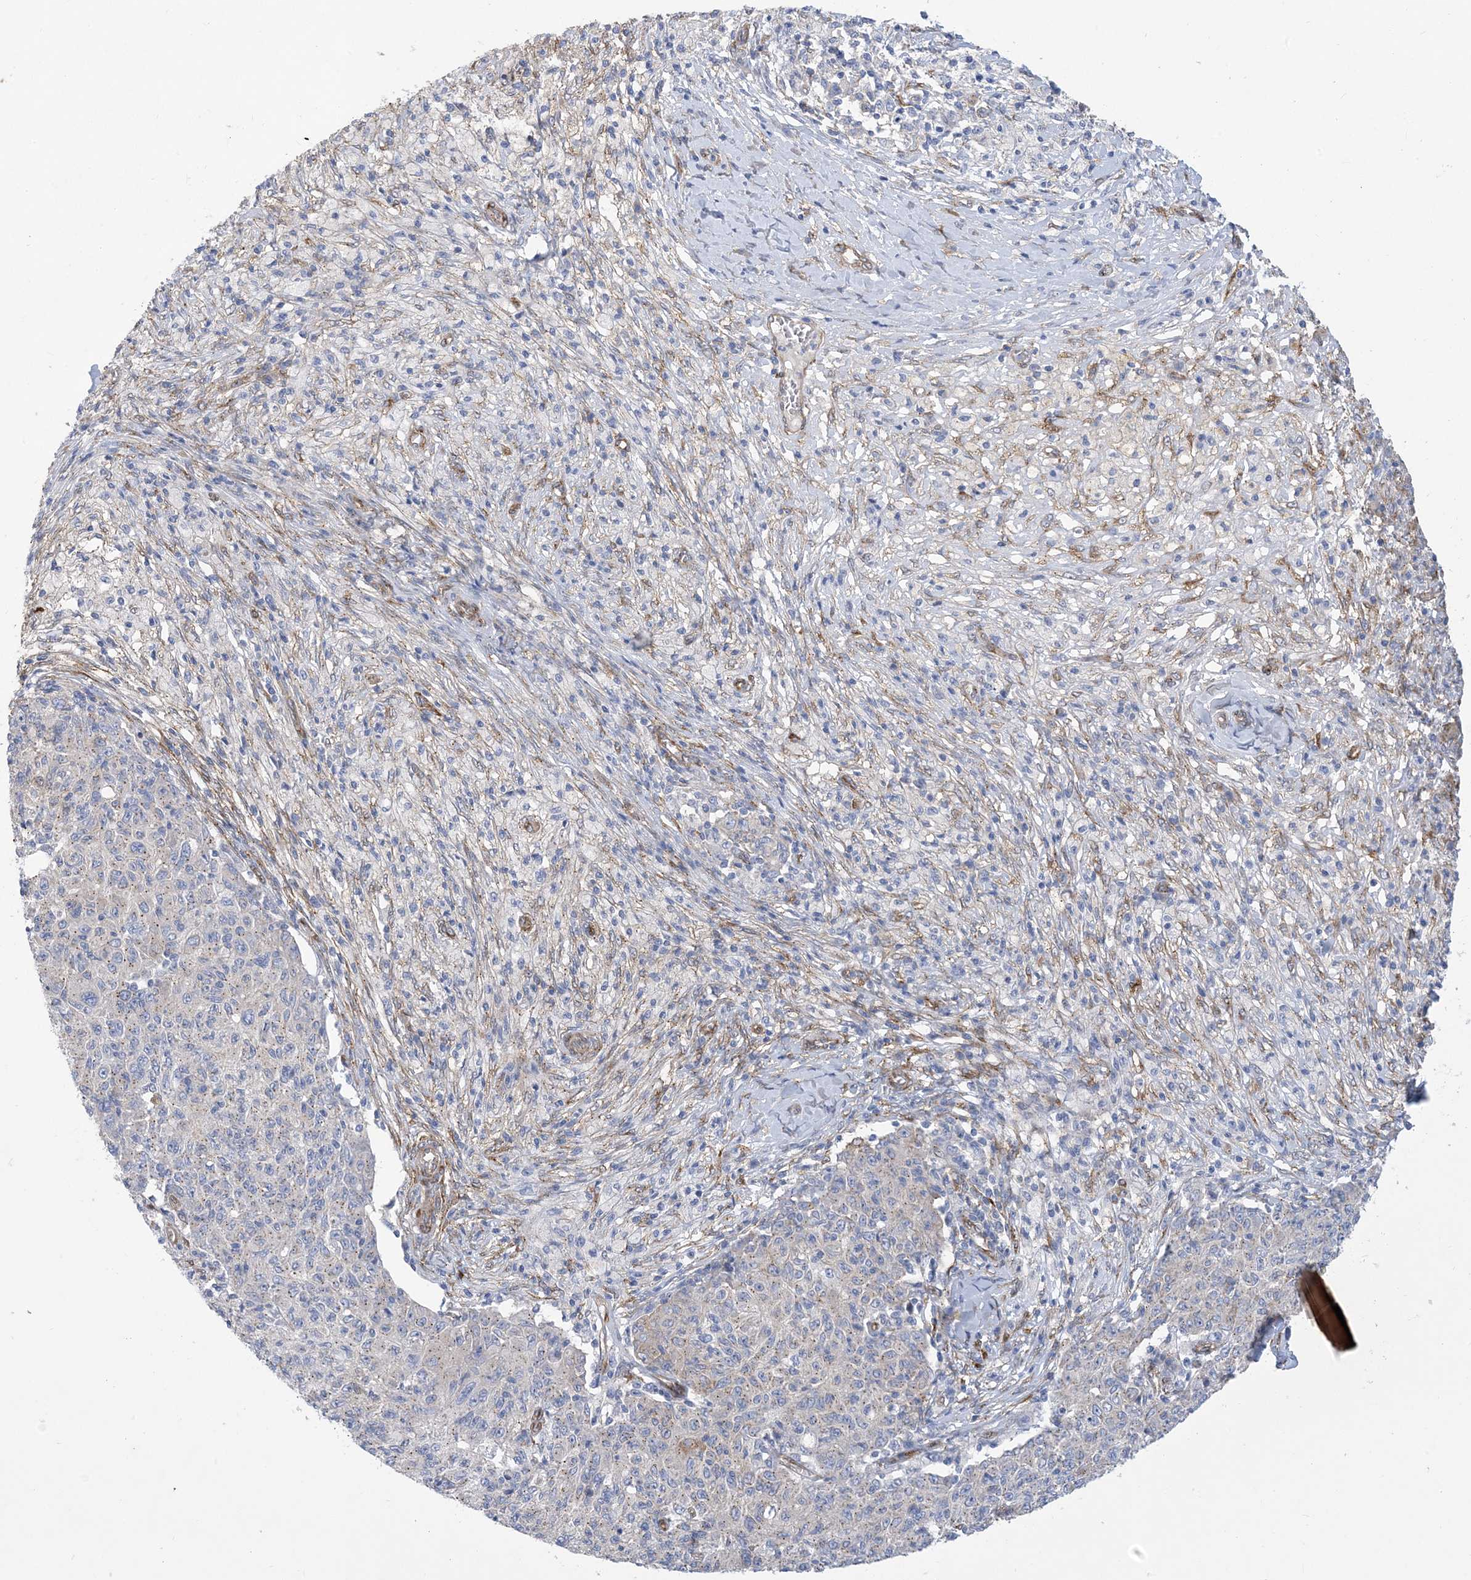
{"staining": {"intensity": "negative", "quantity": "none", "location": "none"}, "tissue": "ovarian cancer", "cell_type": "Tumor cells", "image_type": "cancer", "snomed": [{"axis": "morphology", "description": "Carcinoma, endometroid"}, {"axis": "topography", "description": "Ovary"}], "caption": "Ovarian endometroid carcinoma was stained to show a protein in brown. There is no significant positivity in tumor cells.", "gene": "RBMS3", "patient": {"sex": "female", "age": 42}}